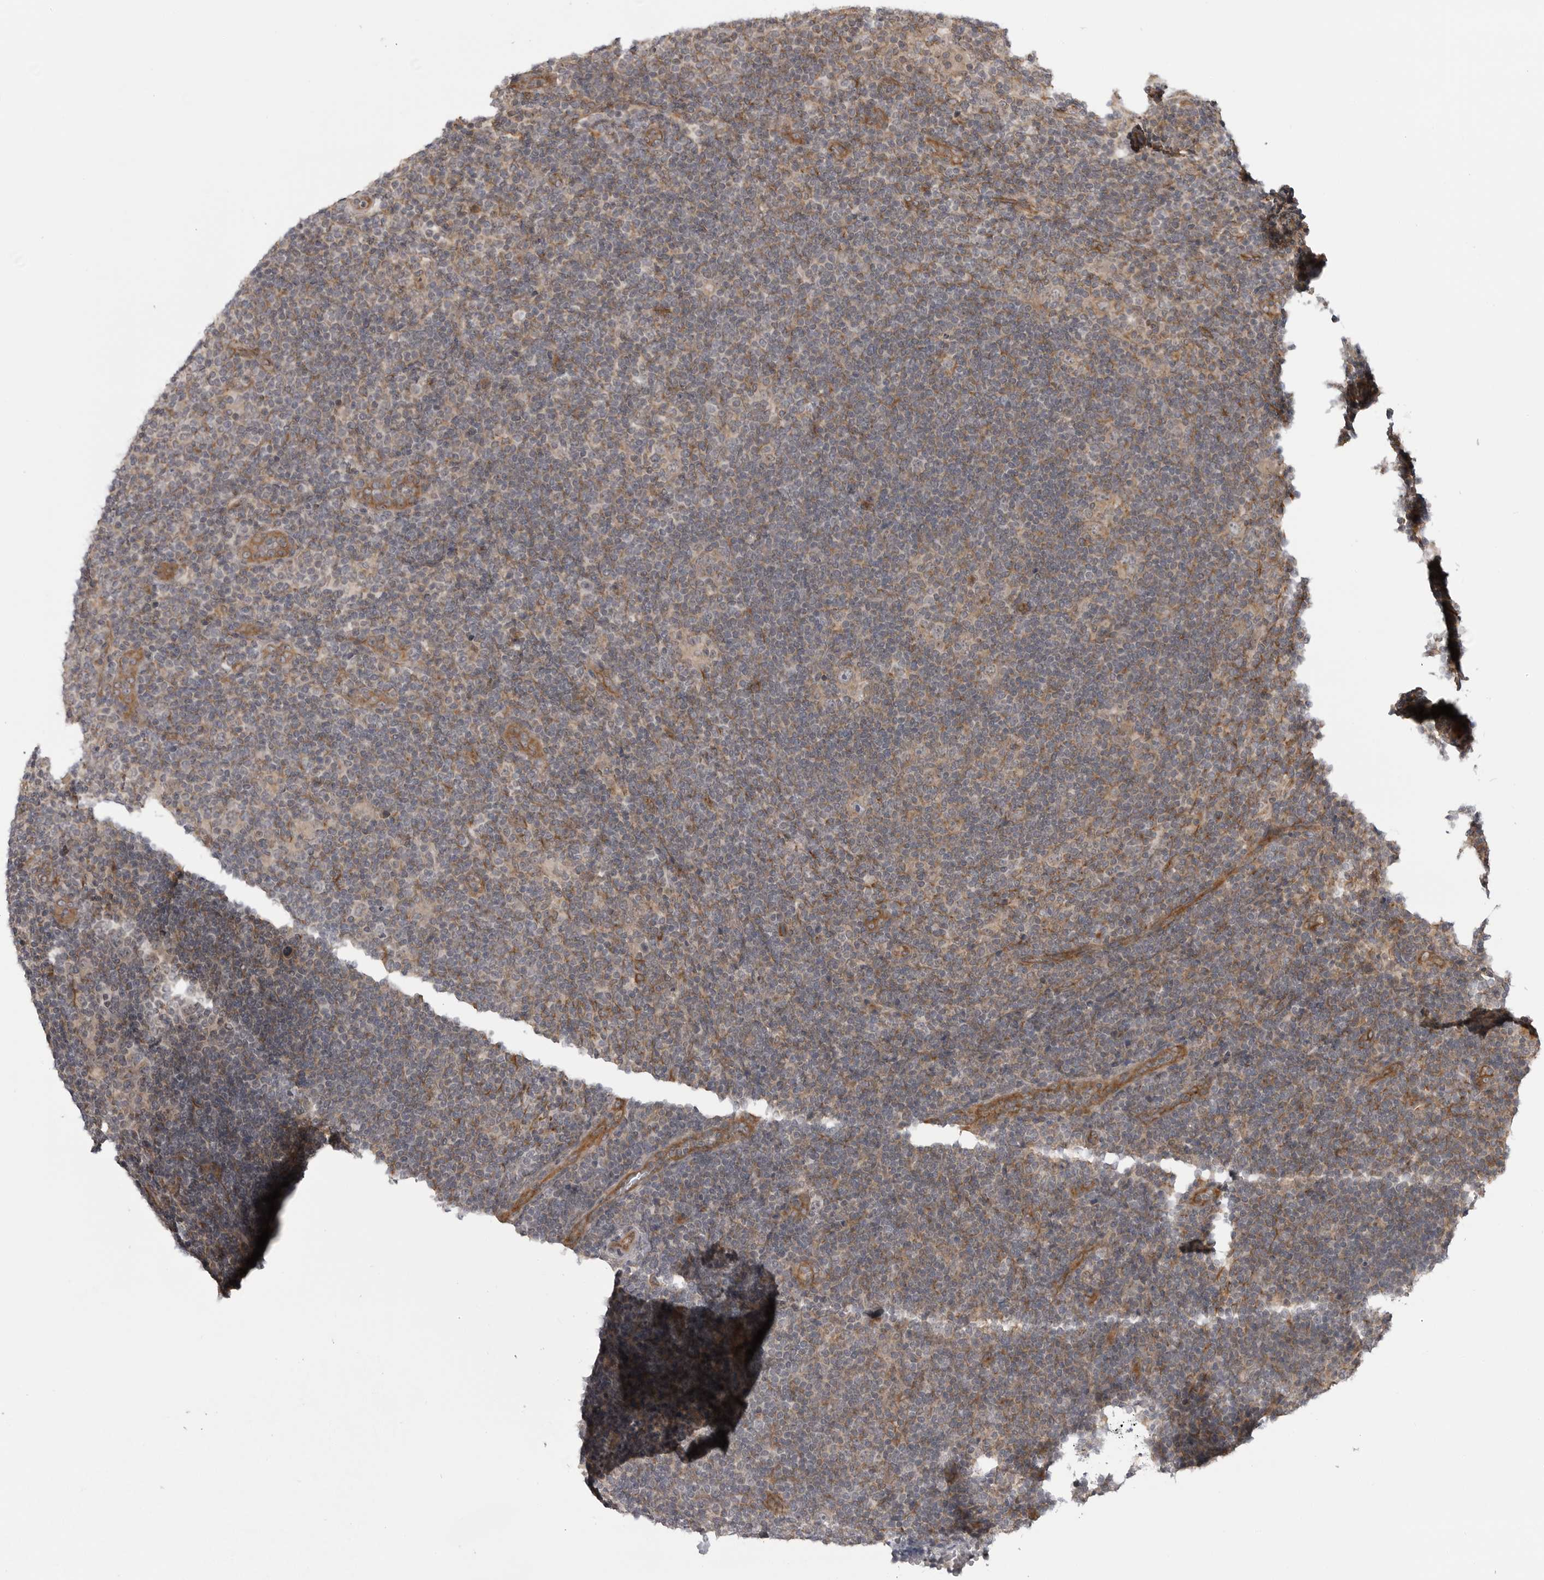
{"staining": {"intensity": "weak", "quantity": "25%-75%", "location": "cytoplasmic/membranous"}, "tissue": "lymphoma", "cell_type": "Tumor cells", "image_type": "cancer", "snomed": [{"axis": "morphology", "description": "Hodgkin's disease, NOS"}, {"axis": "topography", "description": "Lymph node"}], "caption": "High-magnification brightfield microscopy of lymphoma stained with DAB (brown) and counterstained with hematoxylin (blue). tumor cells exhibit weak cytoplasmic/membranous staining is identified in approximately25%-75% of cells.", "gene": "LRRC45", "patient": {"sex": "female", "age": 57}}